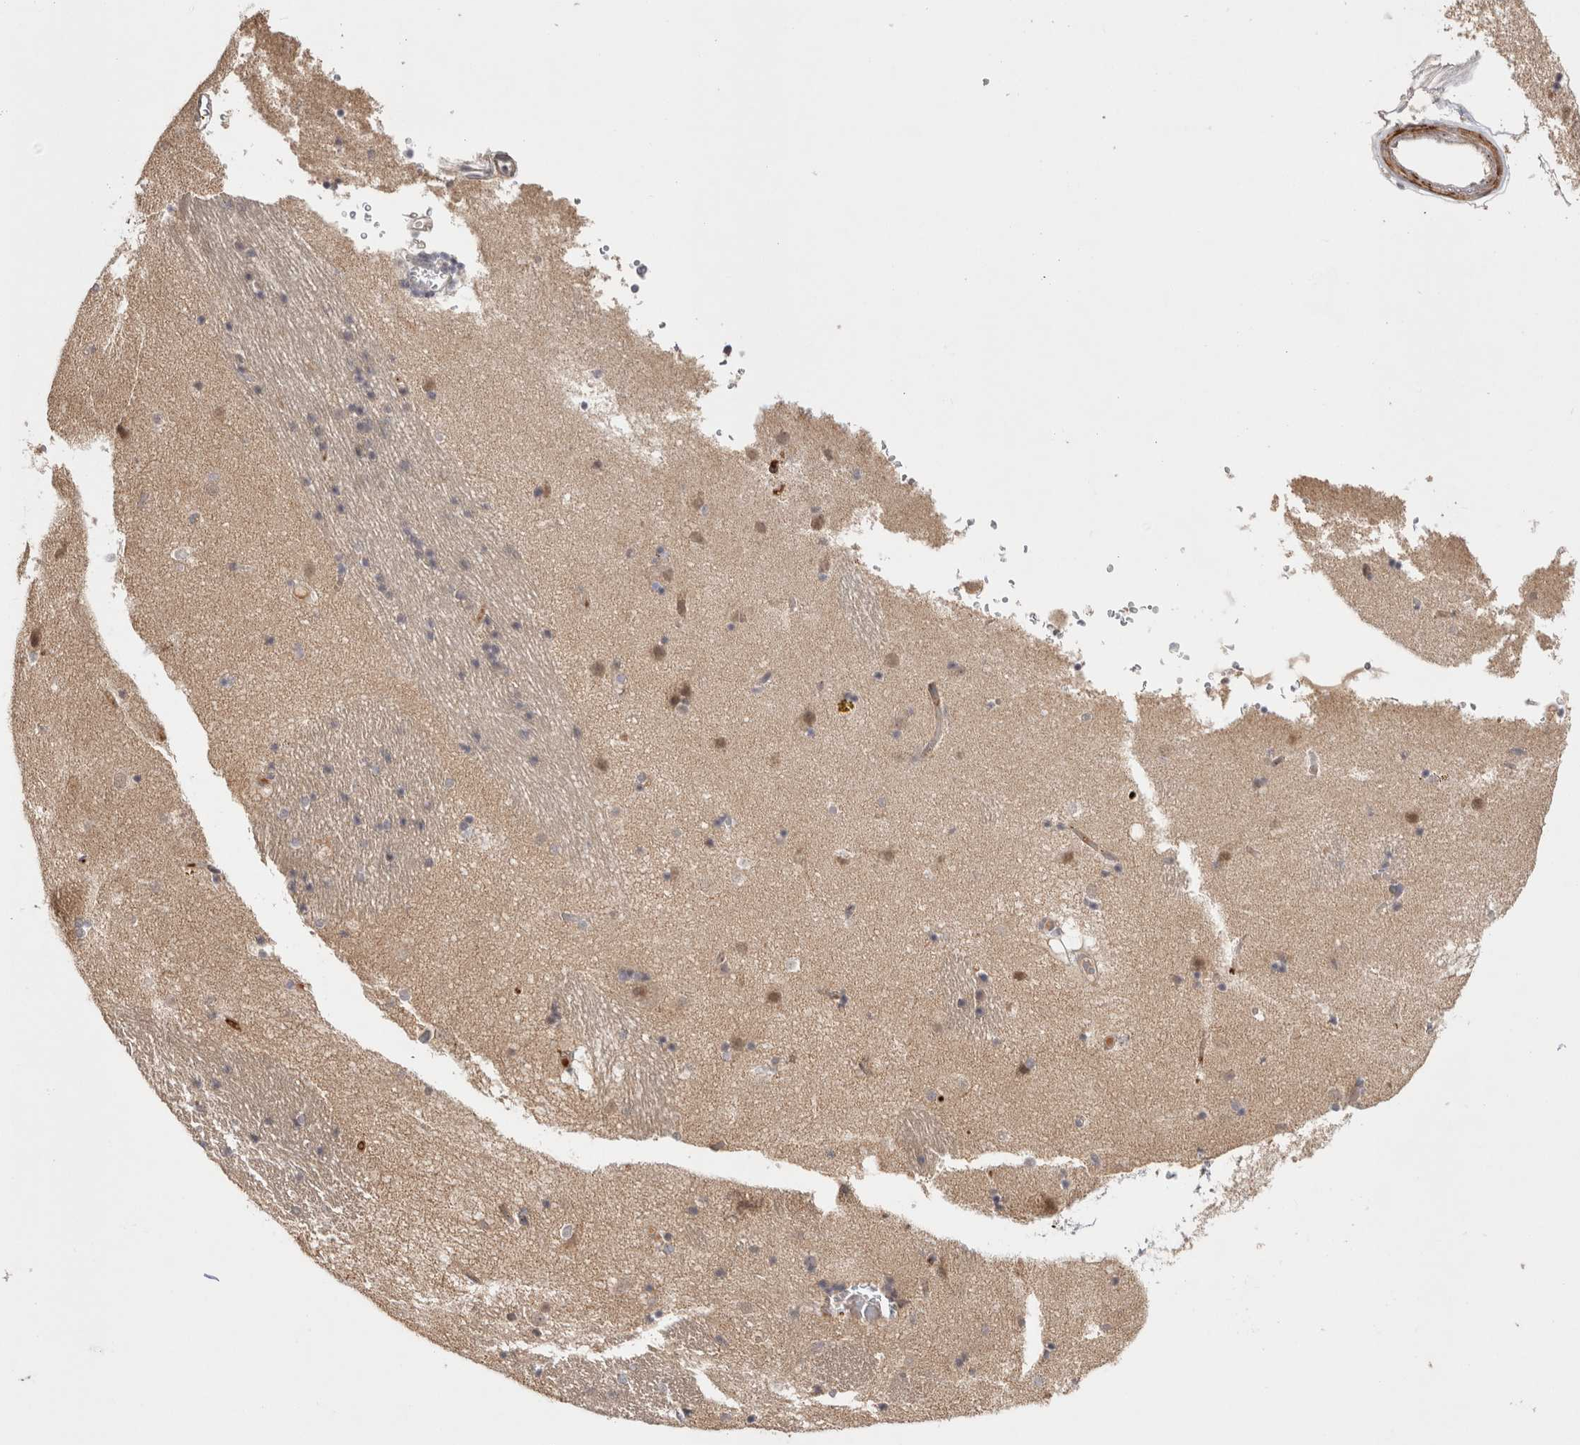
{"staining": {"intensity": "negative", "quantity": "none", "location": "none"}, "tissue": "caudate", "cell_type": "Glial cells", "image_type": "normal", "snomed": [{"axis": "morphology", "description": "Normal tissue, NOS"}, {"axis": "topography", "description": "Lateral ventricle wall"}], "caption": "The photomicrograph shows no significant expression in glial cells of caudate. (Brightfield microscopy of DAB immunohistochemistry at high magnification).", "gene": "ZNF318", "patient": {"sex": "male", "age": 70}}